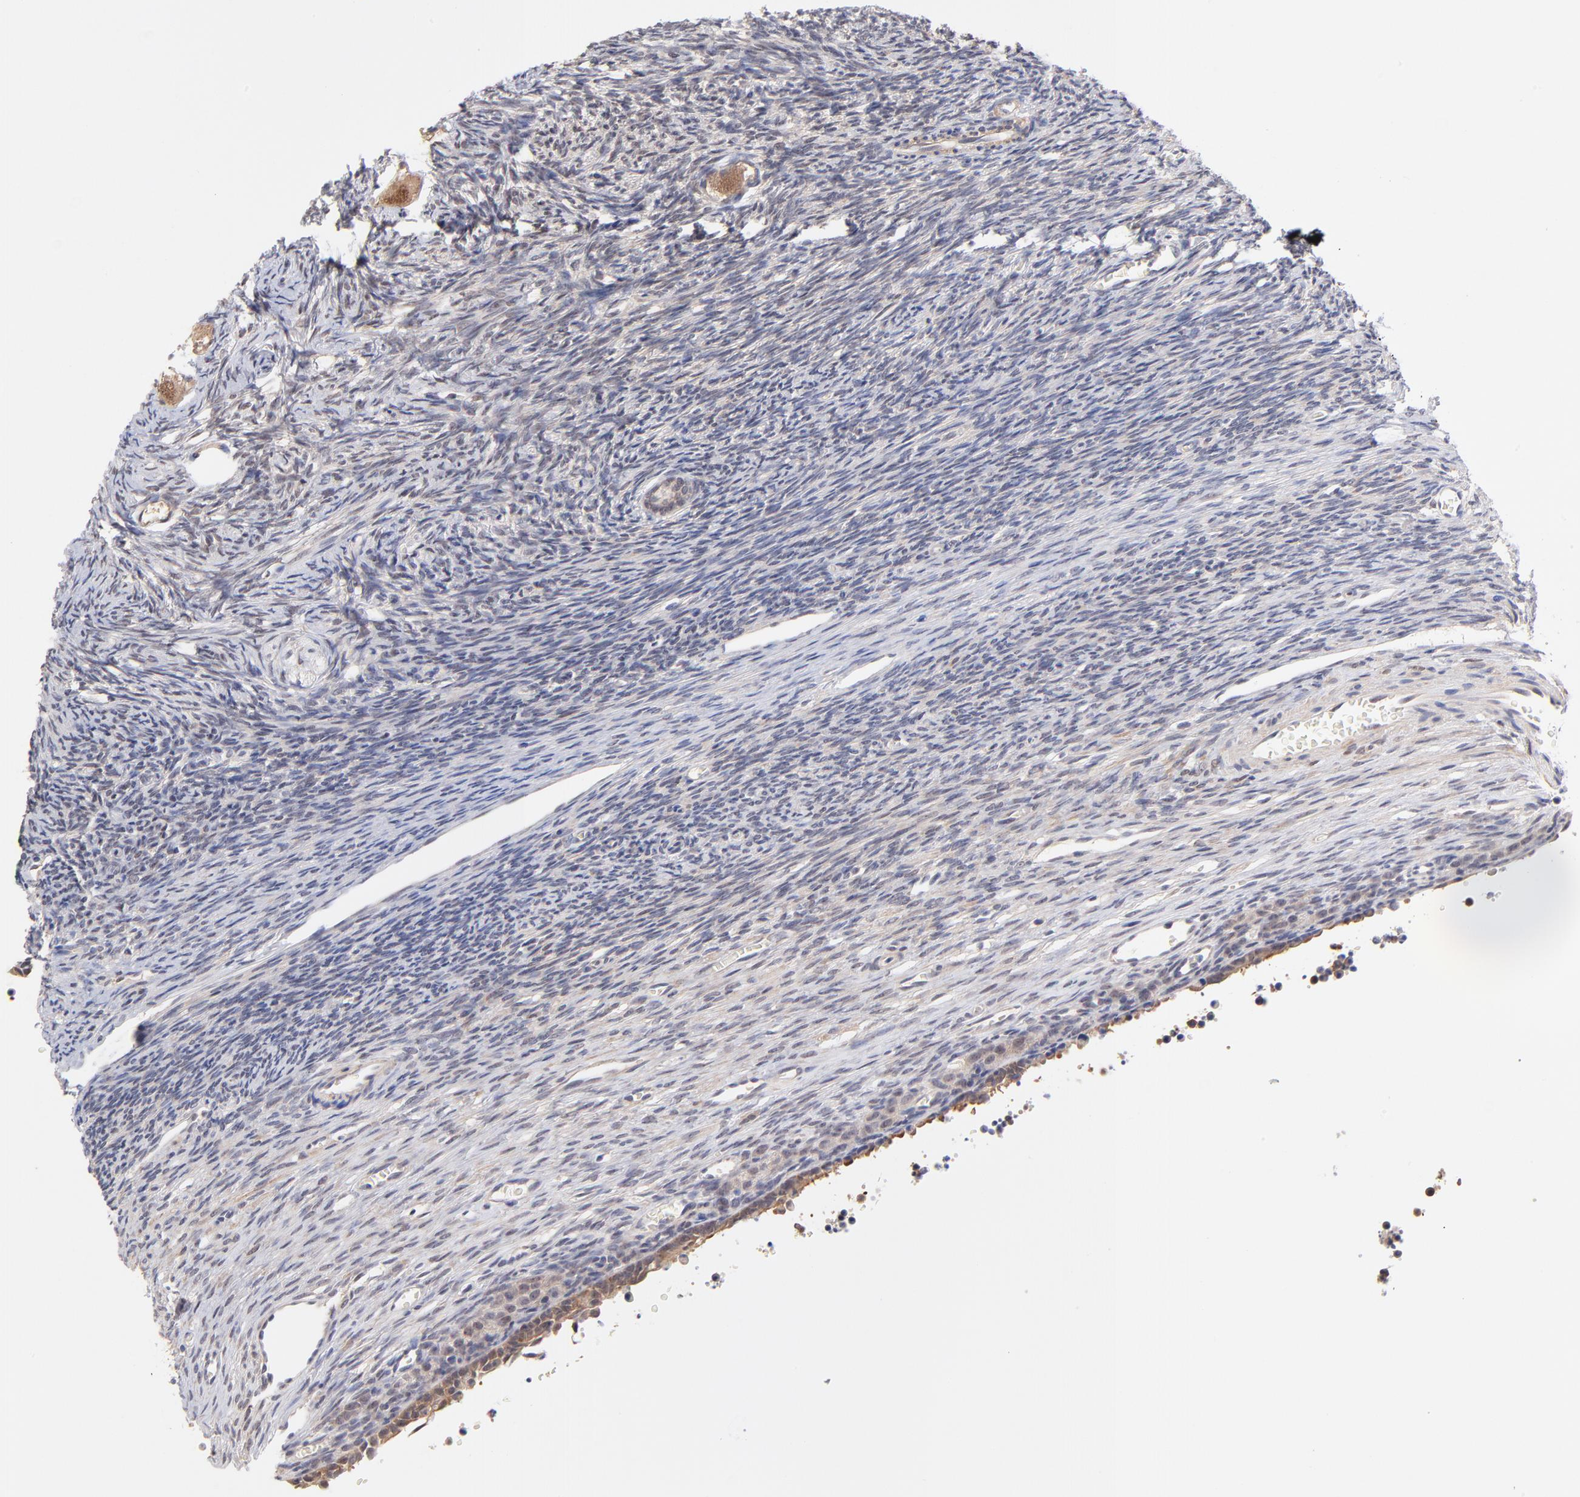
{"staining": {"intensity": "moderate", "quantity": ">75%", "location": "cytoplasmic/membranous"}, "tissue": "ovary", "cell_type": "Follicle cells", "image_type": "normal", "snomed": [{"axis": "morphology", "description": "Normal tissue, NOS"}, {"axis": "topography", "description": "Ovary"}], "caption": "Immunohistochemical staining of normal ovary shows moderate cytoplasmic/membranous protein positivity in about >75% of follicle cells. (DAB (3,3'-diaminobenzidine) IHC with brightfield microscopy, high magnification).", "gene": "UBE2E2", "patient": {"sex": "female", "age": 27}}